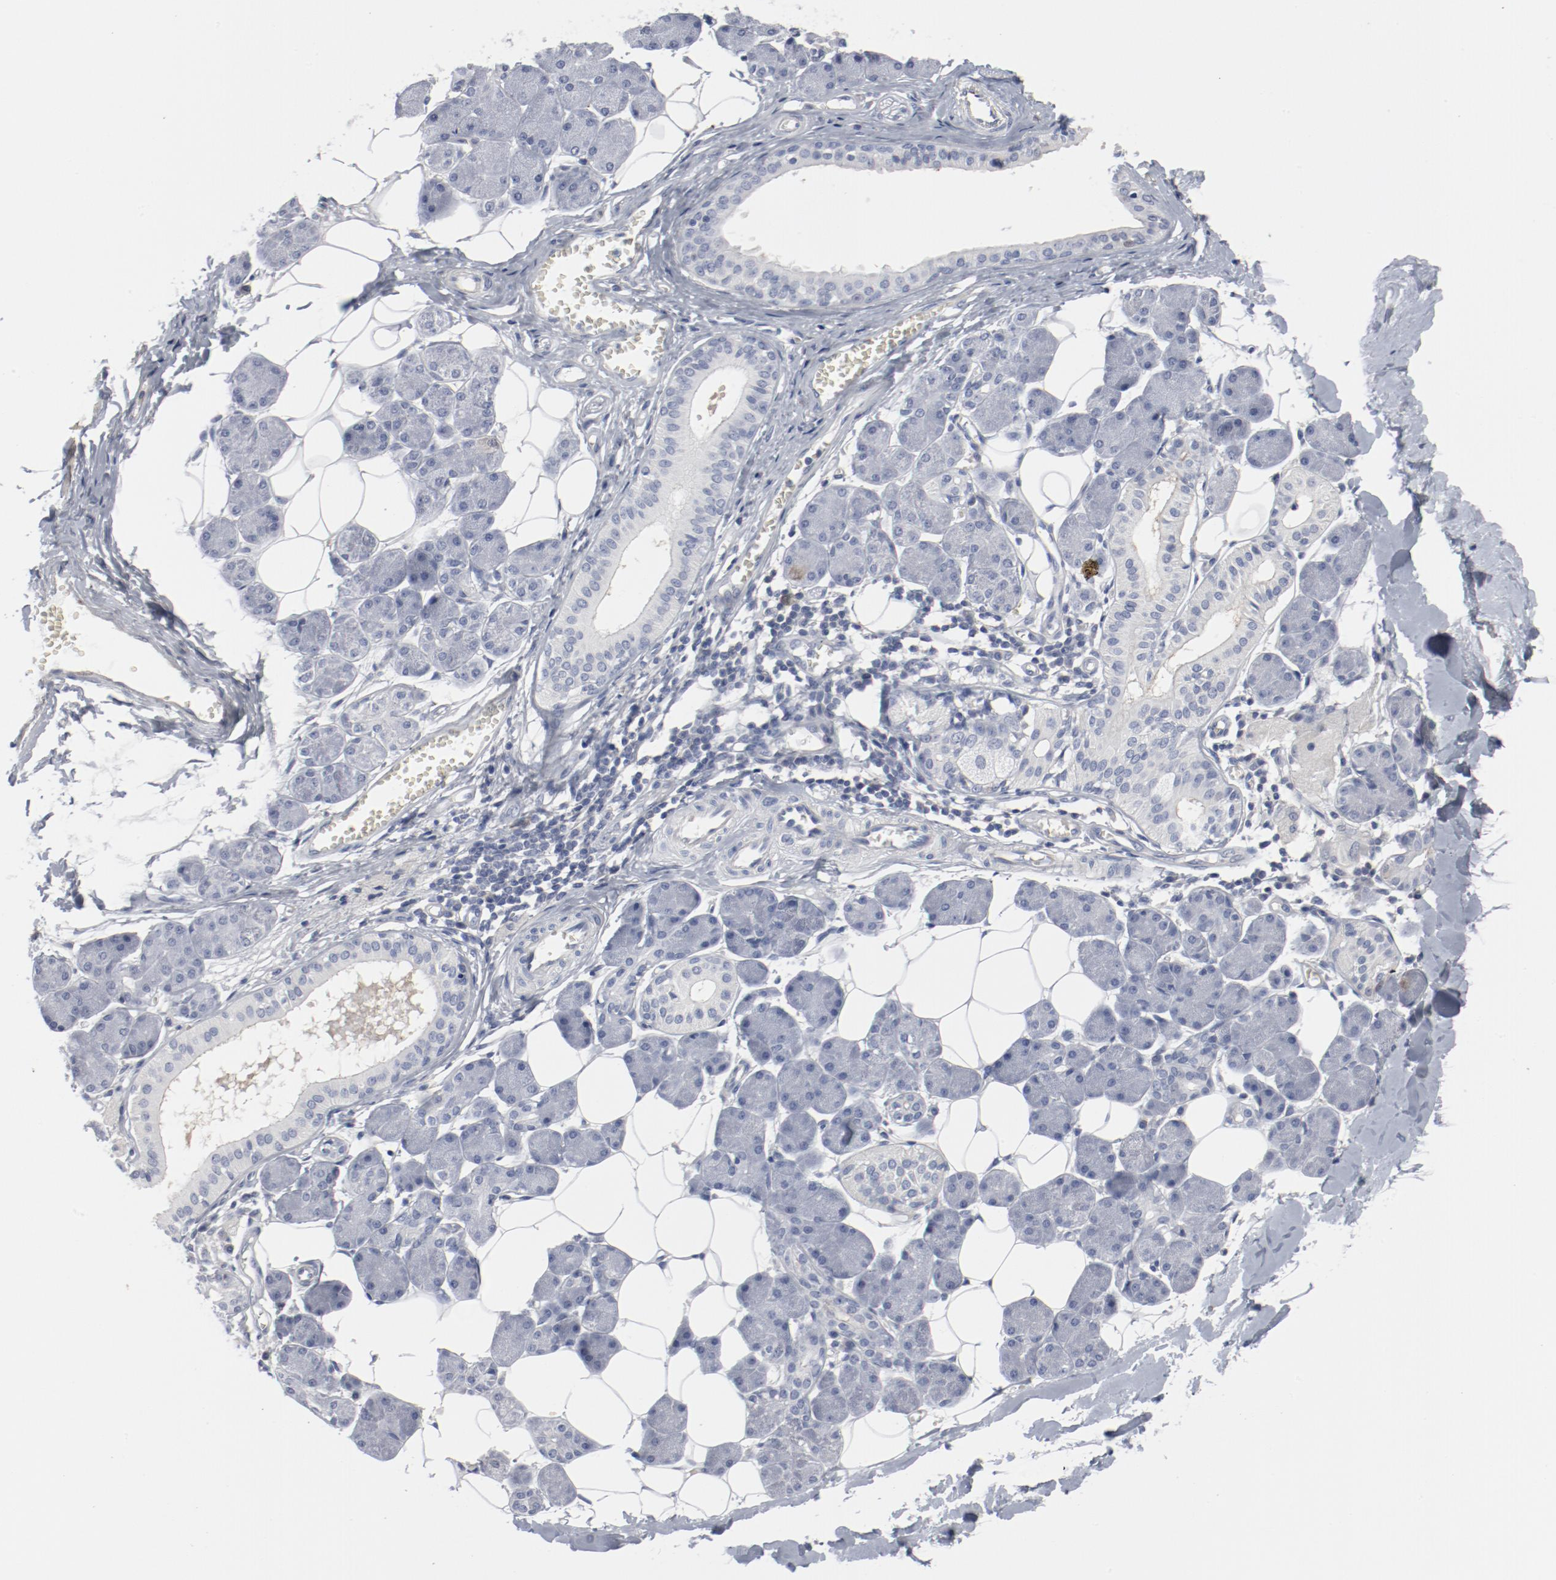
{"staining": {"intensity": "negative", "quantity": "none", "location": "none"}, "tissue": "salivary gland", "cell_type": "Glandular cells", "image_type": "normal", "snomed": [{"axis": "morphology", "description": "Normal tissue, NOS"}, {"axis": "morphology", "description": "Adenoma, NOS"}, {"axis": "topography", "description": "Salivary gland"}], "caption": "IHC of normal human salivary gland exhibits no staining in glandular cells.", "gene": "CDK1", "patient": {"sex": "female", "age": 32}}